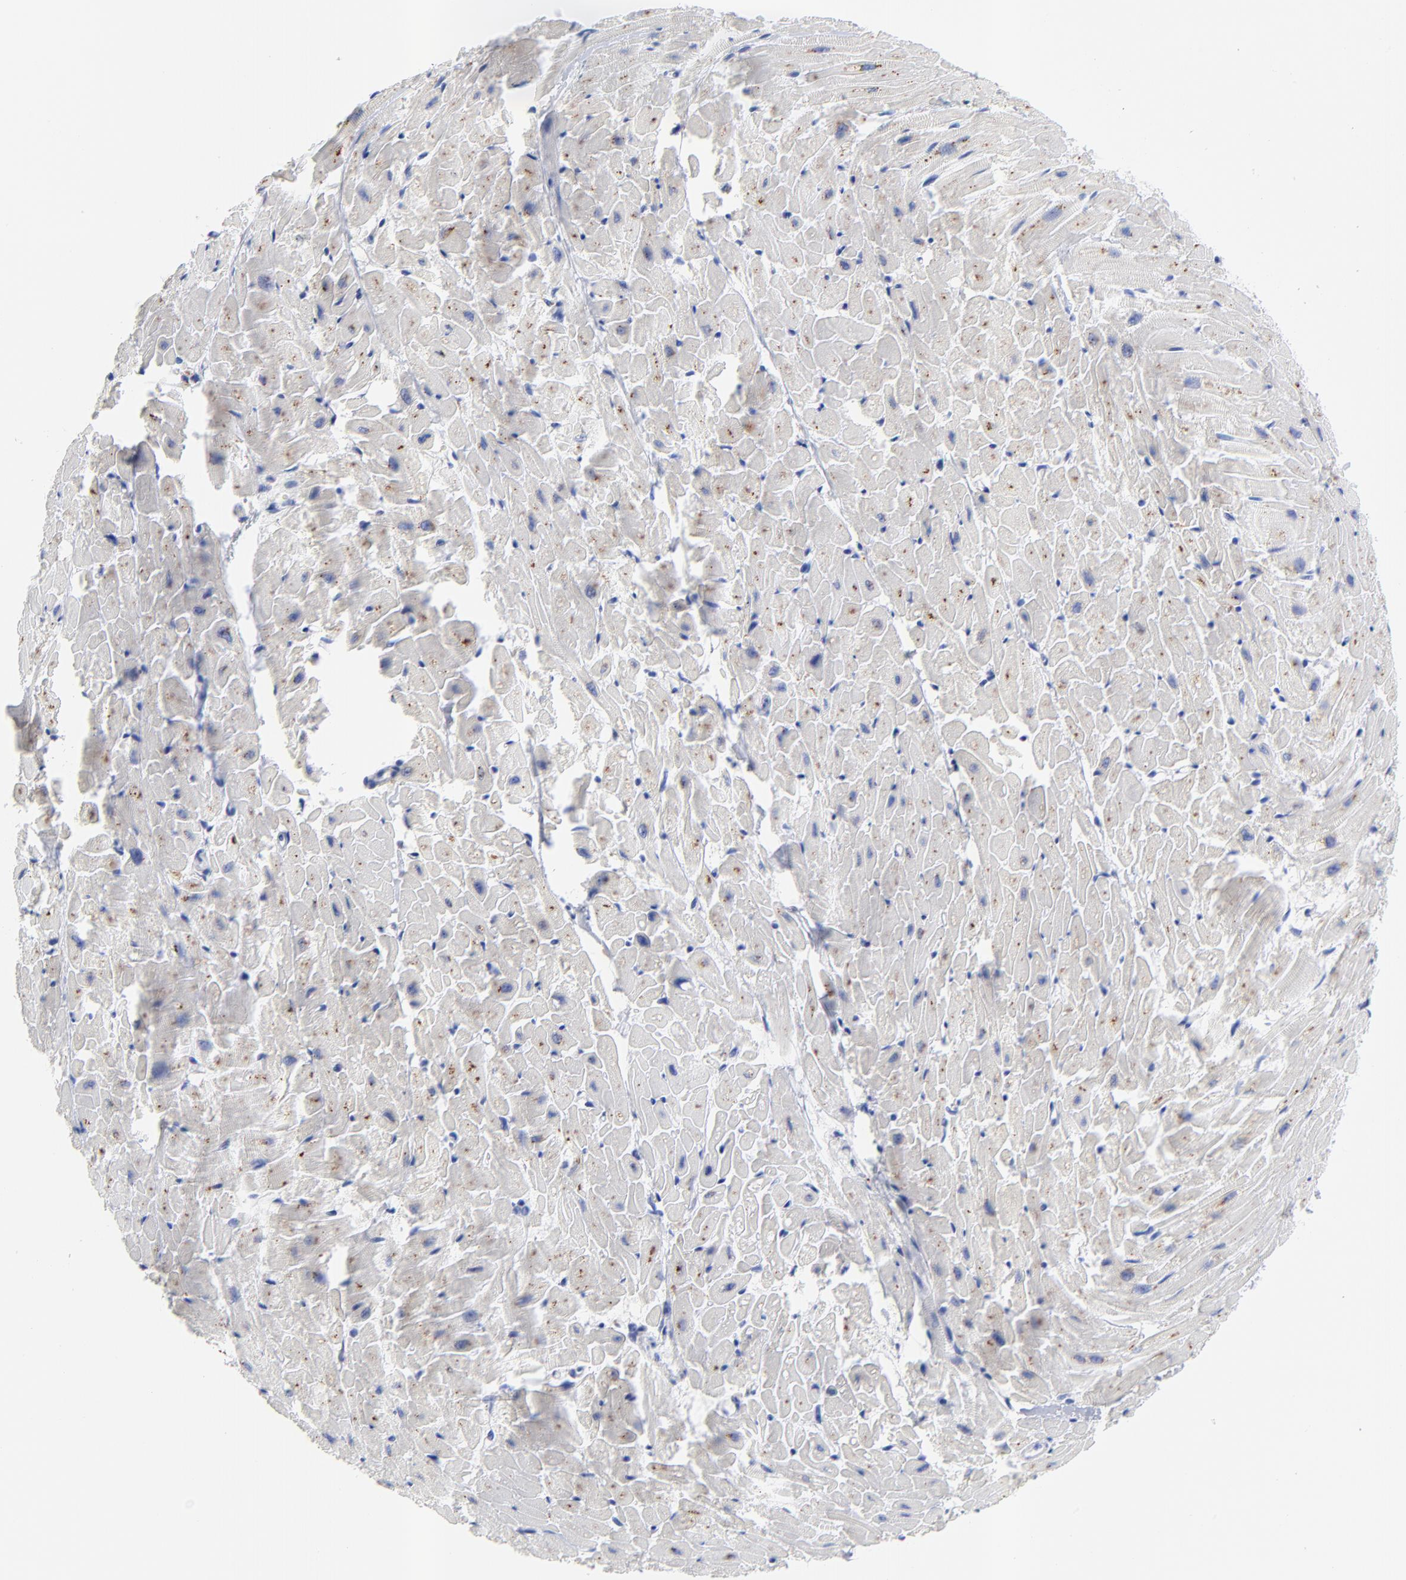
{"staining": {"intensity": "strong", "quantity": "25%-75%", "location": "cytoplasmic/membranous"}, "tissue": "heart muscle", "cell_type": "Cardiomyocytes", "image_type": "normal", "snomed": [{"axis": "morphology", "description": "Normal tissue, NOS"}, {"axis": "topography", "description": "Heart"}], "caption": "An immunohistochemistry histopathology image of normal tissue is shown. Protein staining in brown shows strong cytoplasmic/membranous positivity in heart muscle within cardiomyocytes. The staining is performed using DAB brown chromogen to label protein expression. The nuclei are counter-stained blue using hematoxylin.", "gene": "CPVL", "patient": {"sex": "female", "age": 19}}